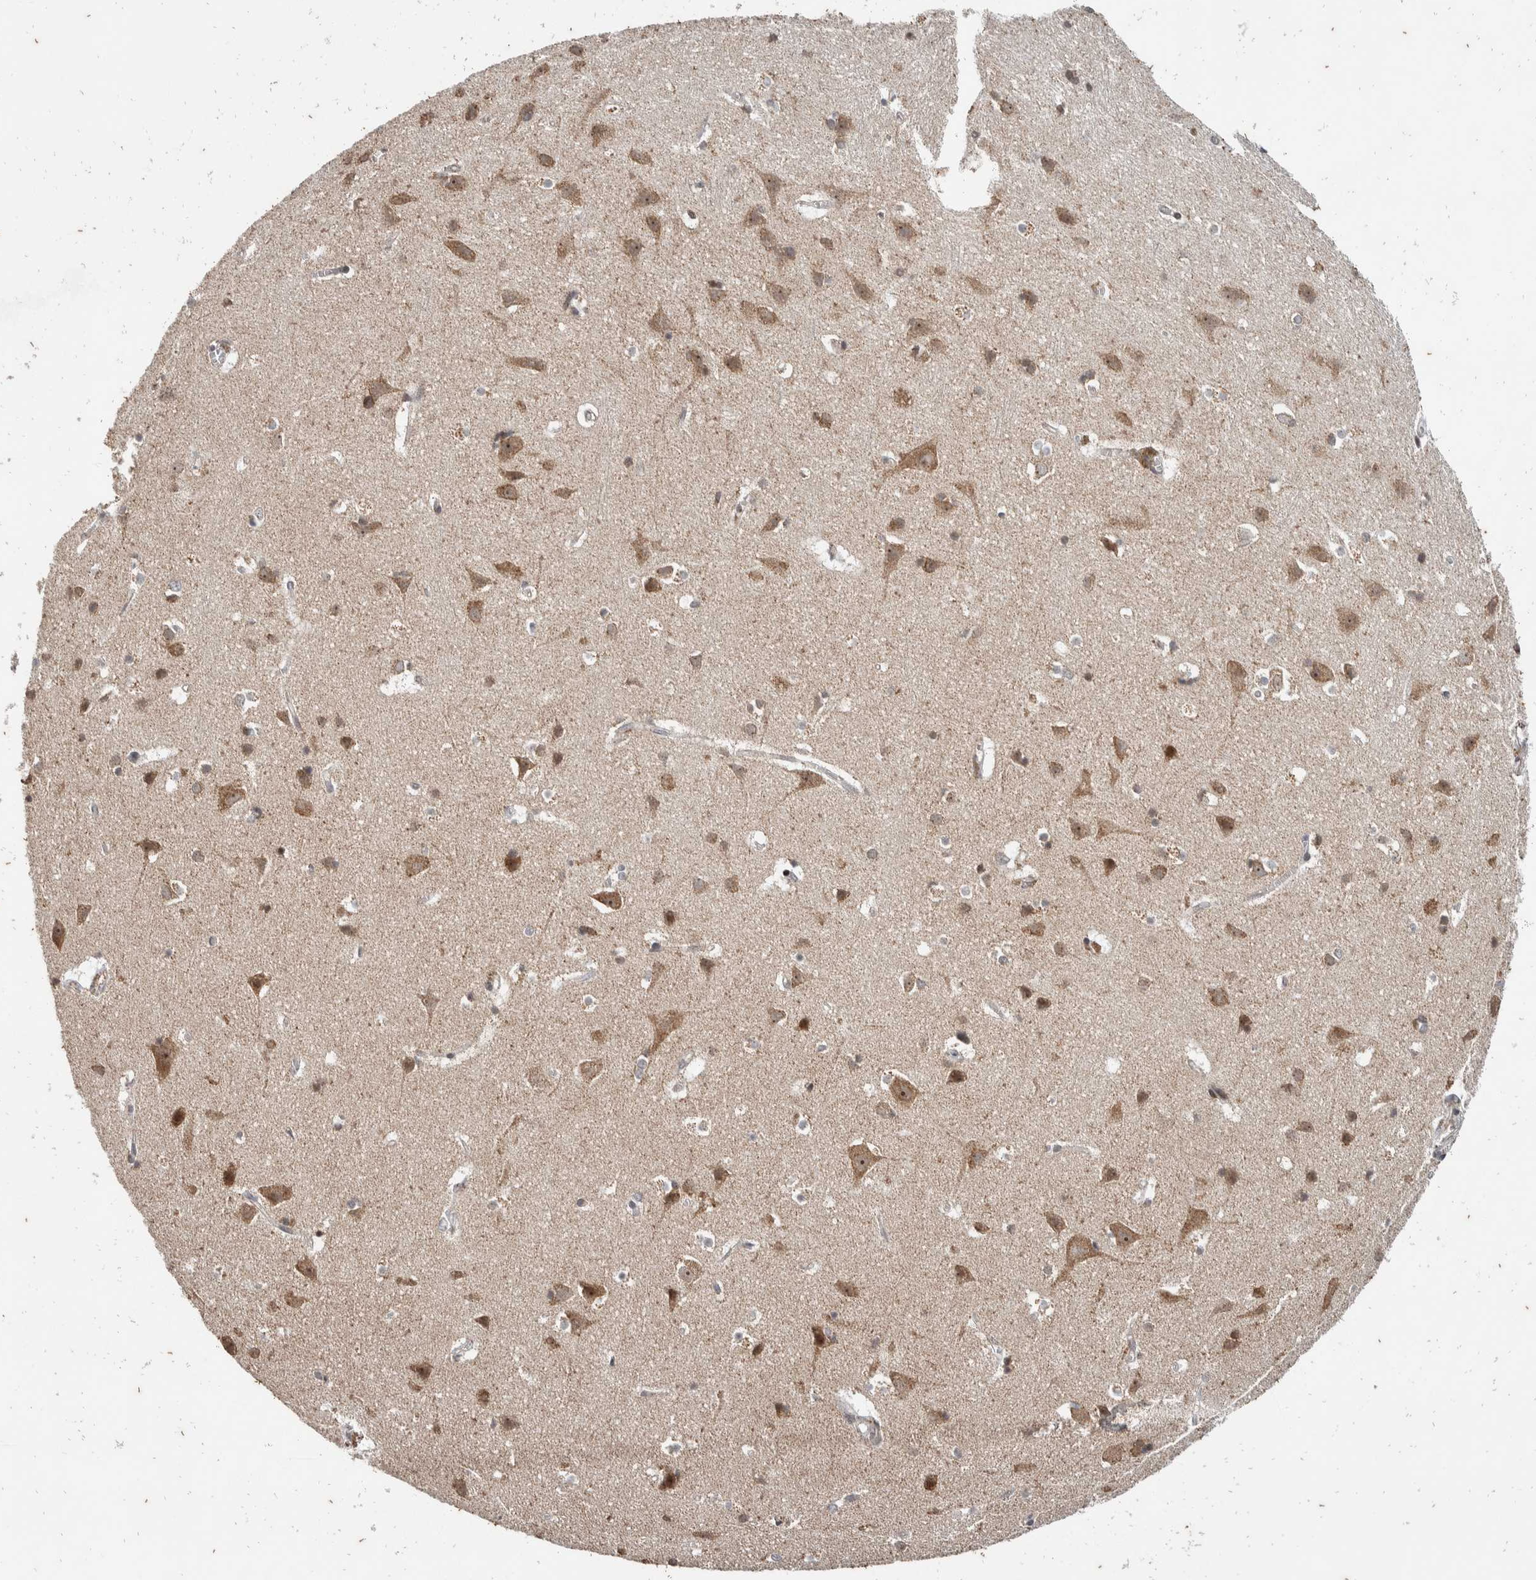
{"staining": {"intensity": "negative", "quantity": "none", "location": "none"}, "tissue": "cerebral cortex", "cell_type": "Endothelial cells", "image_type": "normal", "snomed": [{"axis": "morphology", "description": "Normal tissue, NOS"}, {"axis": "topography", "description": "Cerebral cortex"}], "caption": "IHC photomicrograph of benign cerebral cortex: human cerebral cortex stained with DAB demonstrates no significant protein positivity in endothelial cells.", "gene": "ATXN7L1", "patient": {"sex": "male", "age": 54}}